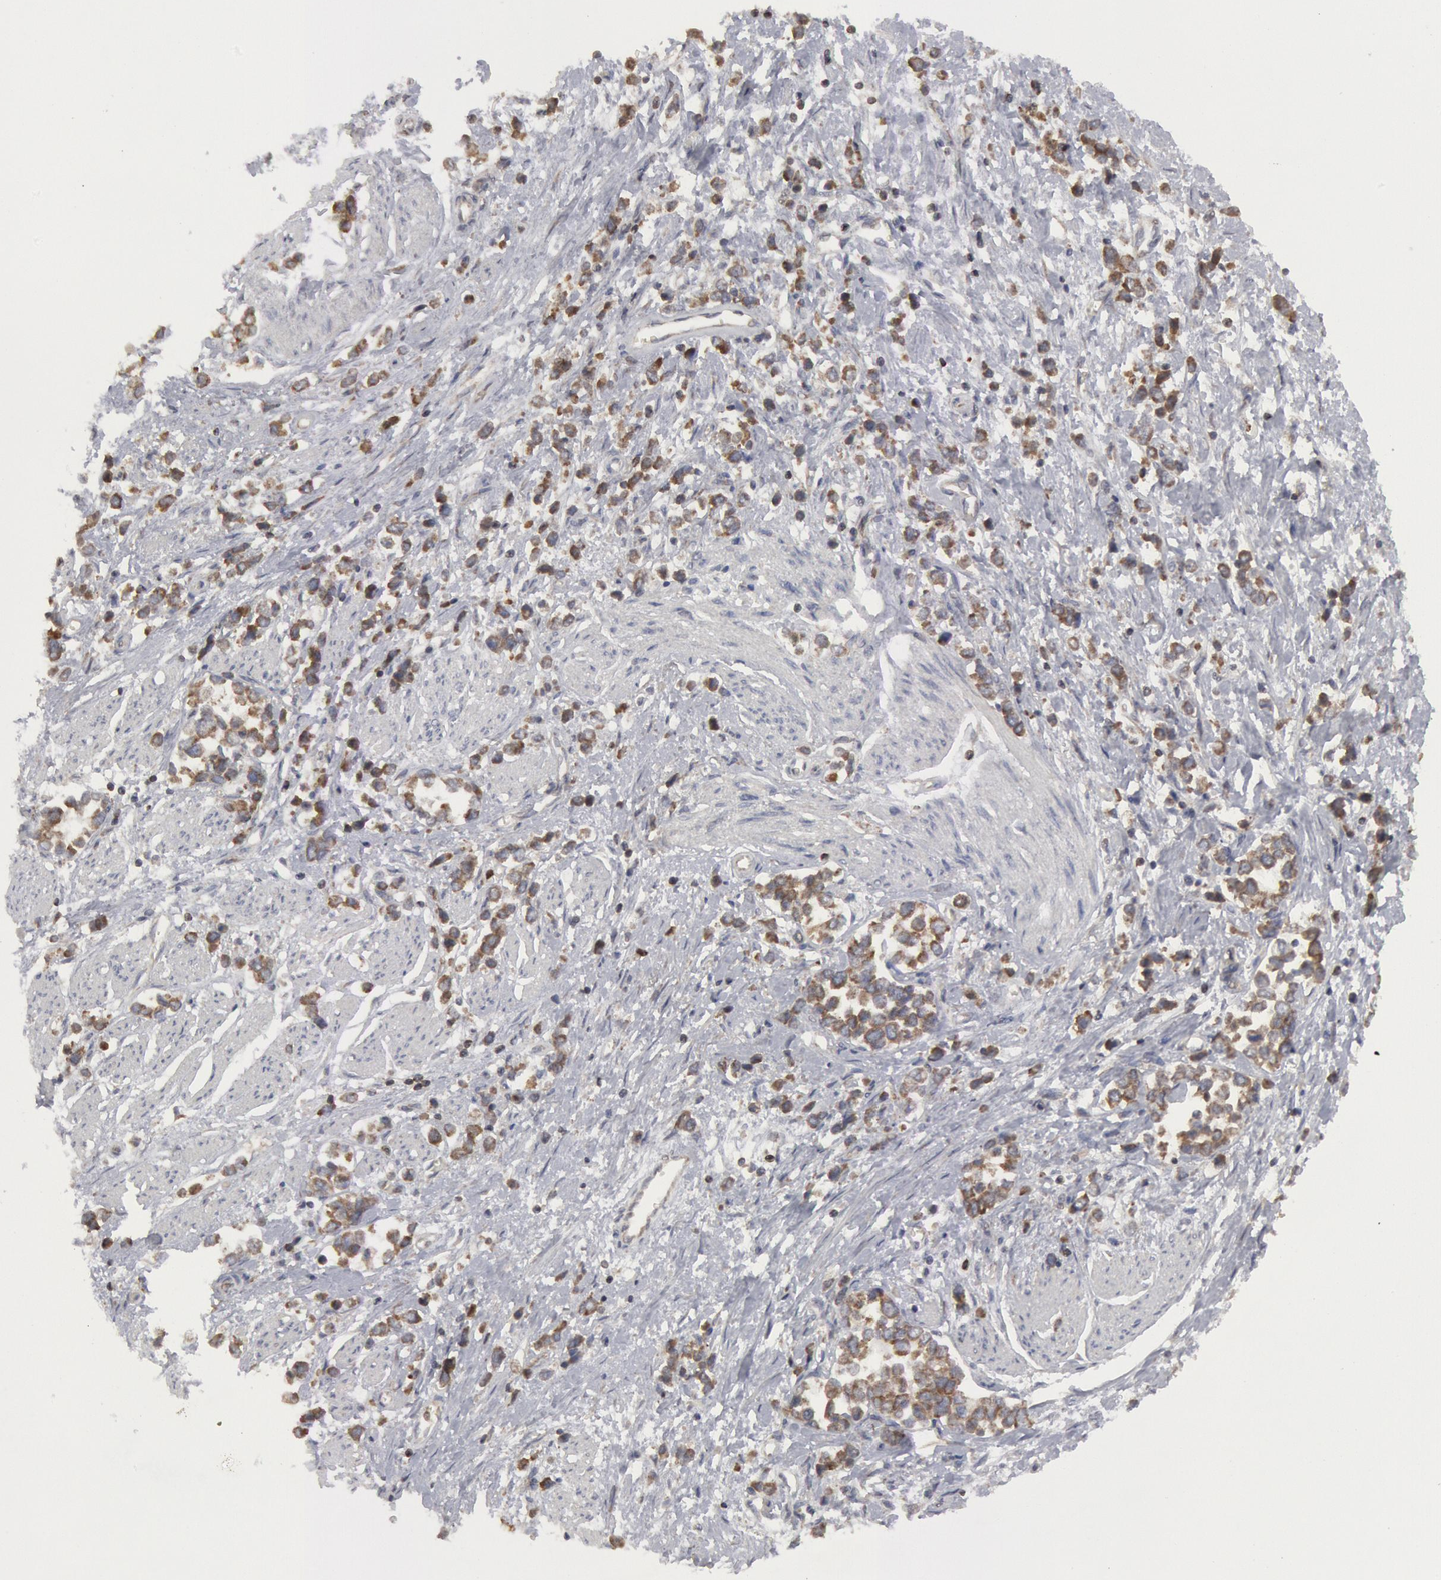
{"staining": {"intensity": "weak", "quantity": ">75%", "location": "cytoplasmic/membranous"}, "tissue": "stomach cancer", "cell_type": "Tumor cells", "image_type": "cancer", "snomed": [{"axis": "morphology", "description": "Adenocarcinoma, NOS"}, {"axis": "topography", "description": "Stomach, upper"}], "caption": "Human adenocarcinoma (stomach) stained with a brown dye demonstrates weak cytoplasmic/membranous positive positivity in approximately >75% of tumor cells.", "gene": "OSBPL8", "patient": {"sex": "male", "age": 76}}